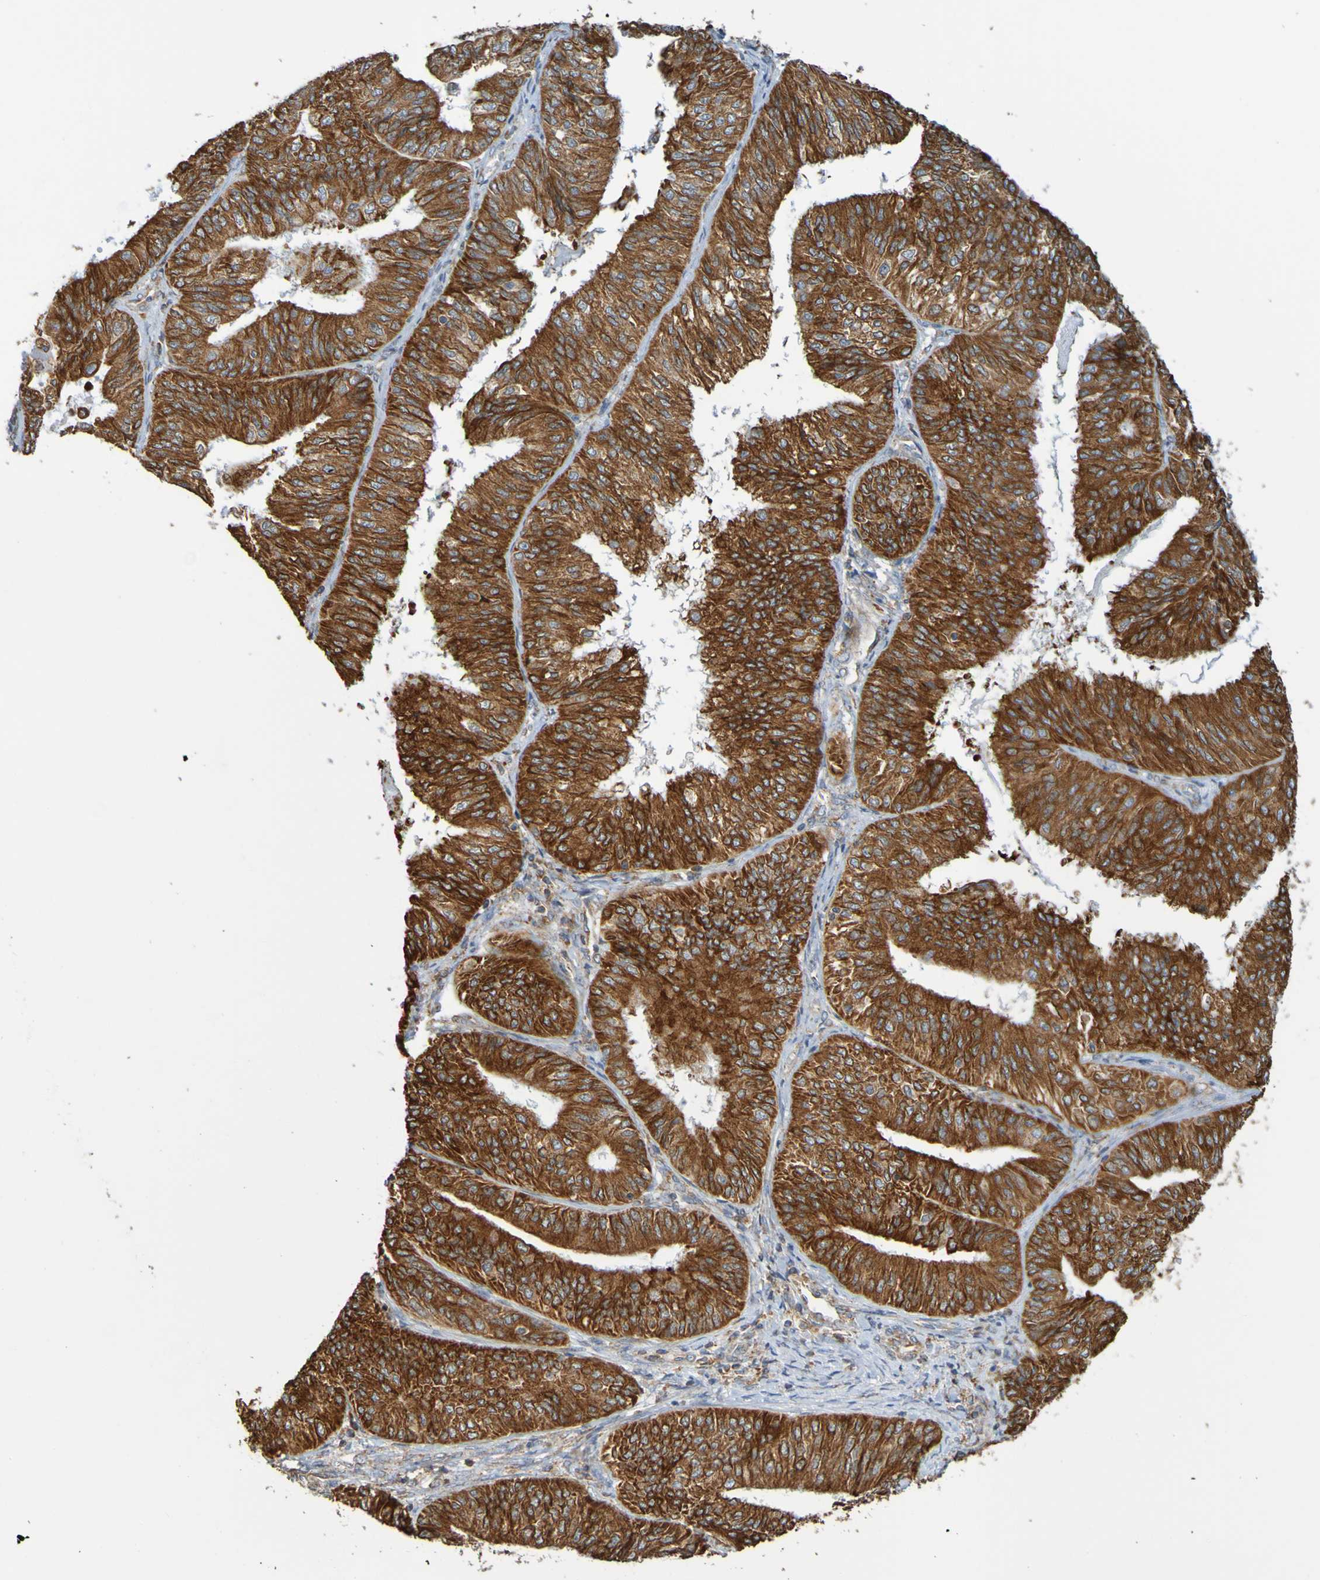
{"staining": {"intensity": "strong", "quantity": ">75%", "location": "cytoplasmic/membranous"}, "tissue": "endometrial cancer", "cell_type": "Tumor cells", "image_type": "cancer", "snomed": [{"axis": "morphology", "description": "Adenocarcinoma, NOS"}, {"axis": "topography", "description": "Endometrium"}], "caption": "Immunohistochemistry (DAB (3,3'-diaminobenzidine)) staining of endometrial adenocarcinoma displays strong cytoplasmic/membranous protein expression in approximately >75% of tumor cells.", "gene": "PDIA3", "patient": {"sex": "female", "age": 58}}